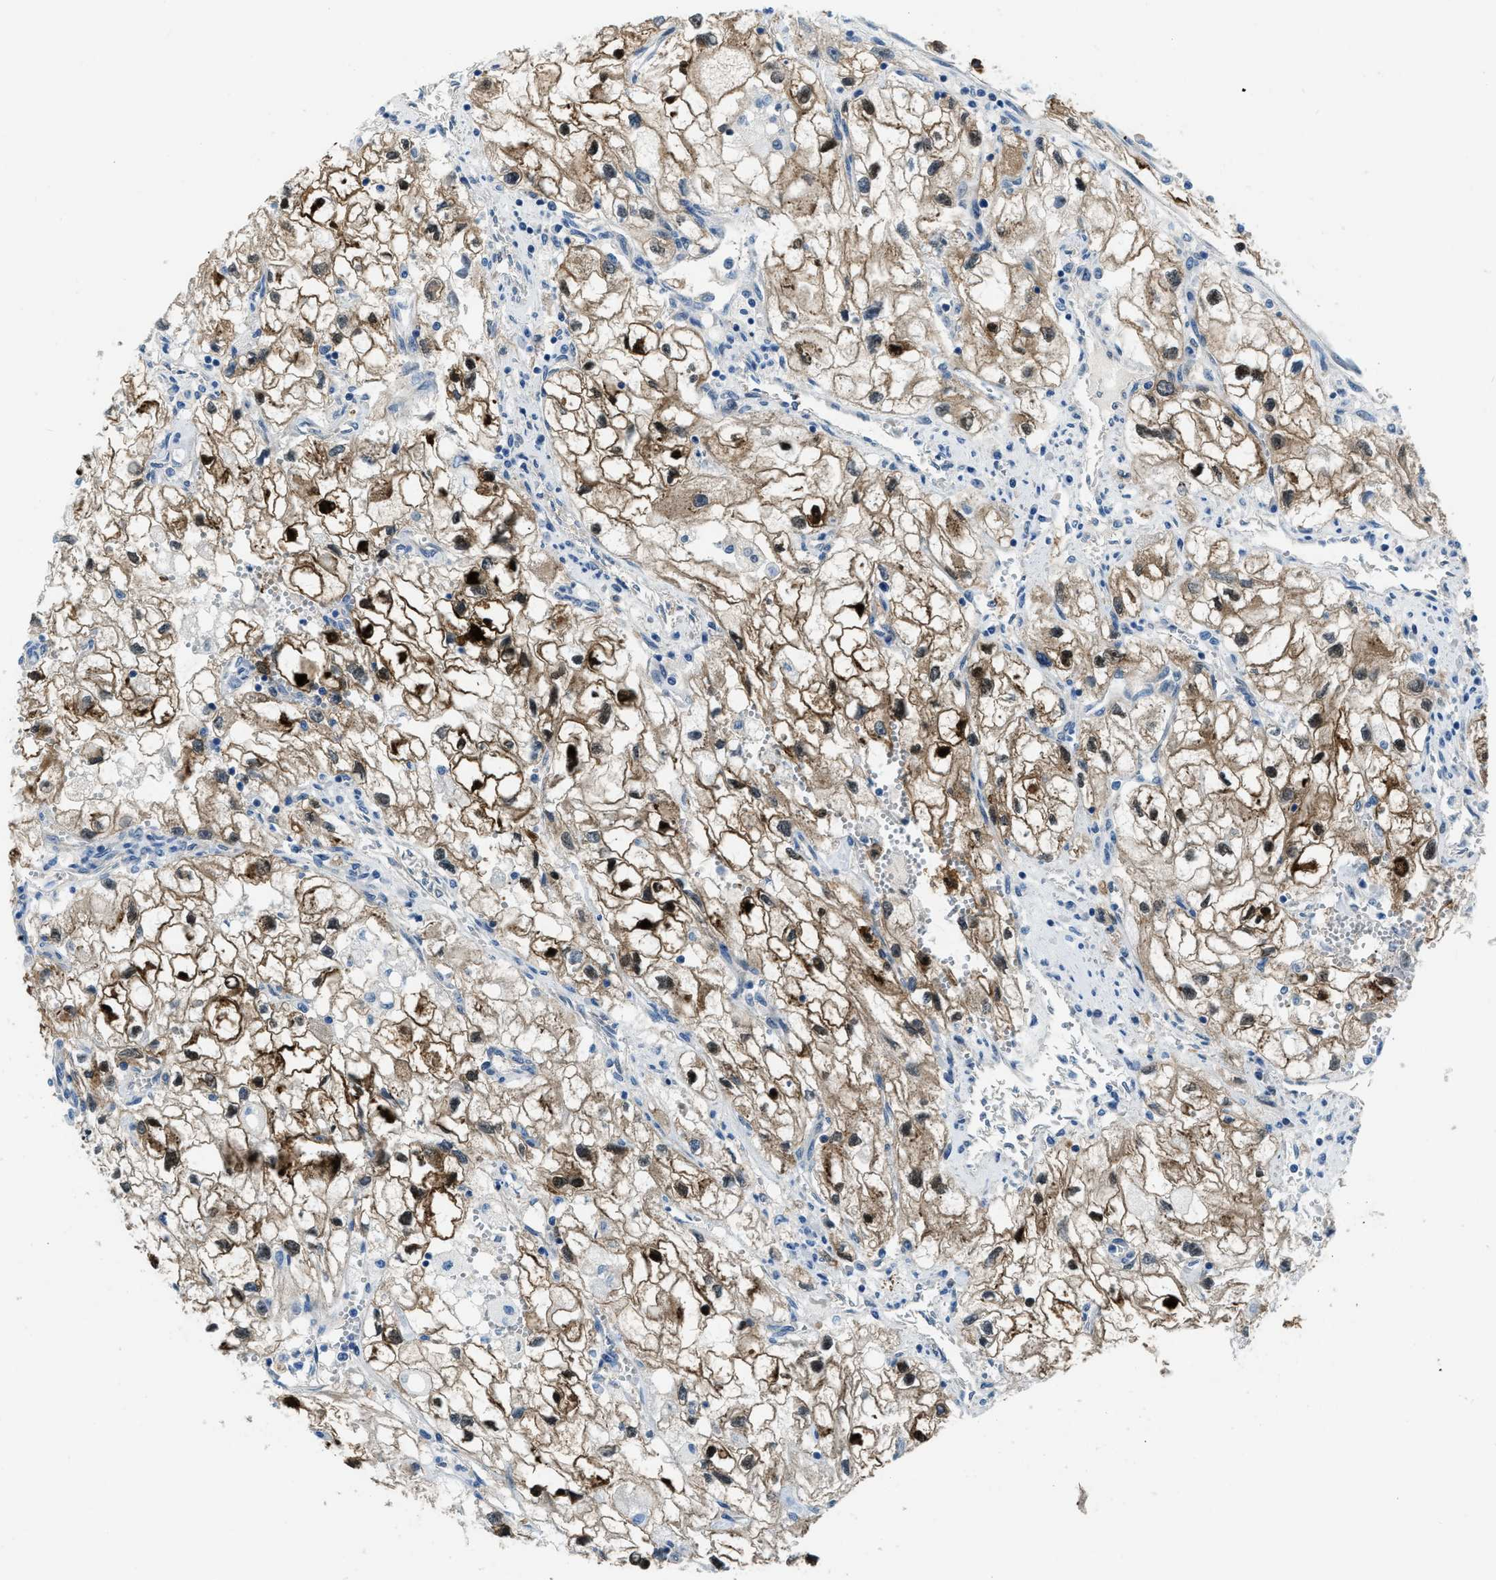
{"staining": {"intensity": "moderate", "quantity": ">75%", "location": "cytoplasmic/membranous,nuclear"}, "tissue": "renal cancer", "cell_type": "Tumor cells", "image_type": "cancer", "snomed": [{"axis": "morphology", "description": "Adenocarcinoma, NOS"}, {"axis": "topography", "description": "Kidney"}], "caption": "Renal adenocarcinoma stained for a protein (brown) exhibits moderate cytoplasmic/membranous and nuclear positive positivity in about >75% of tumor cells.", "gene": "PFKP", "patient": {"sex": "female", "age": 70}}